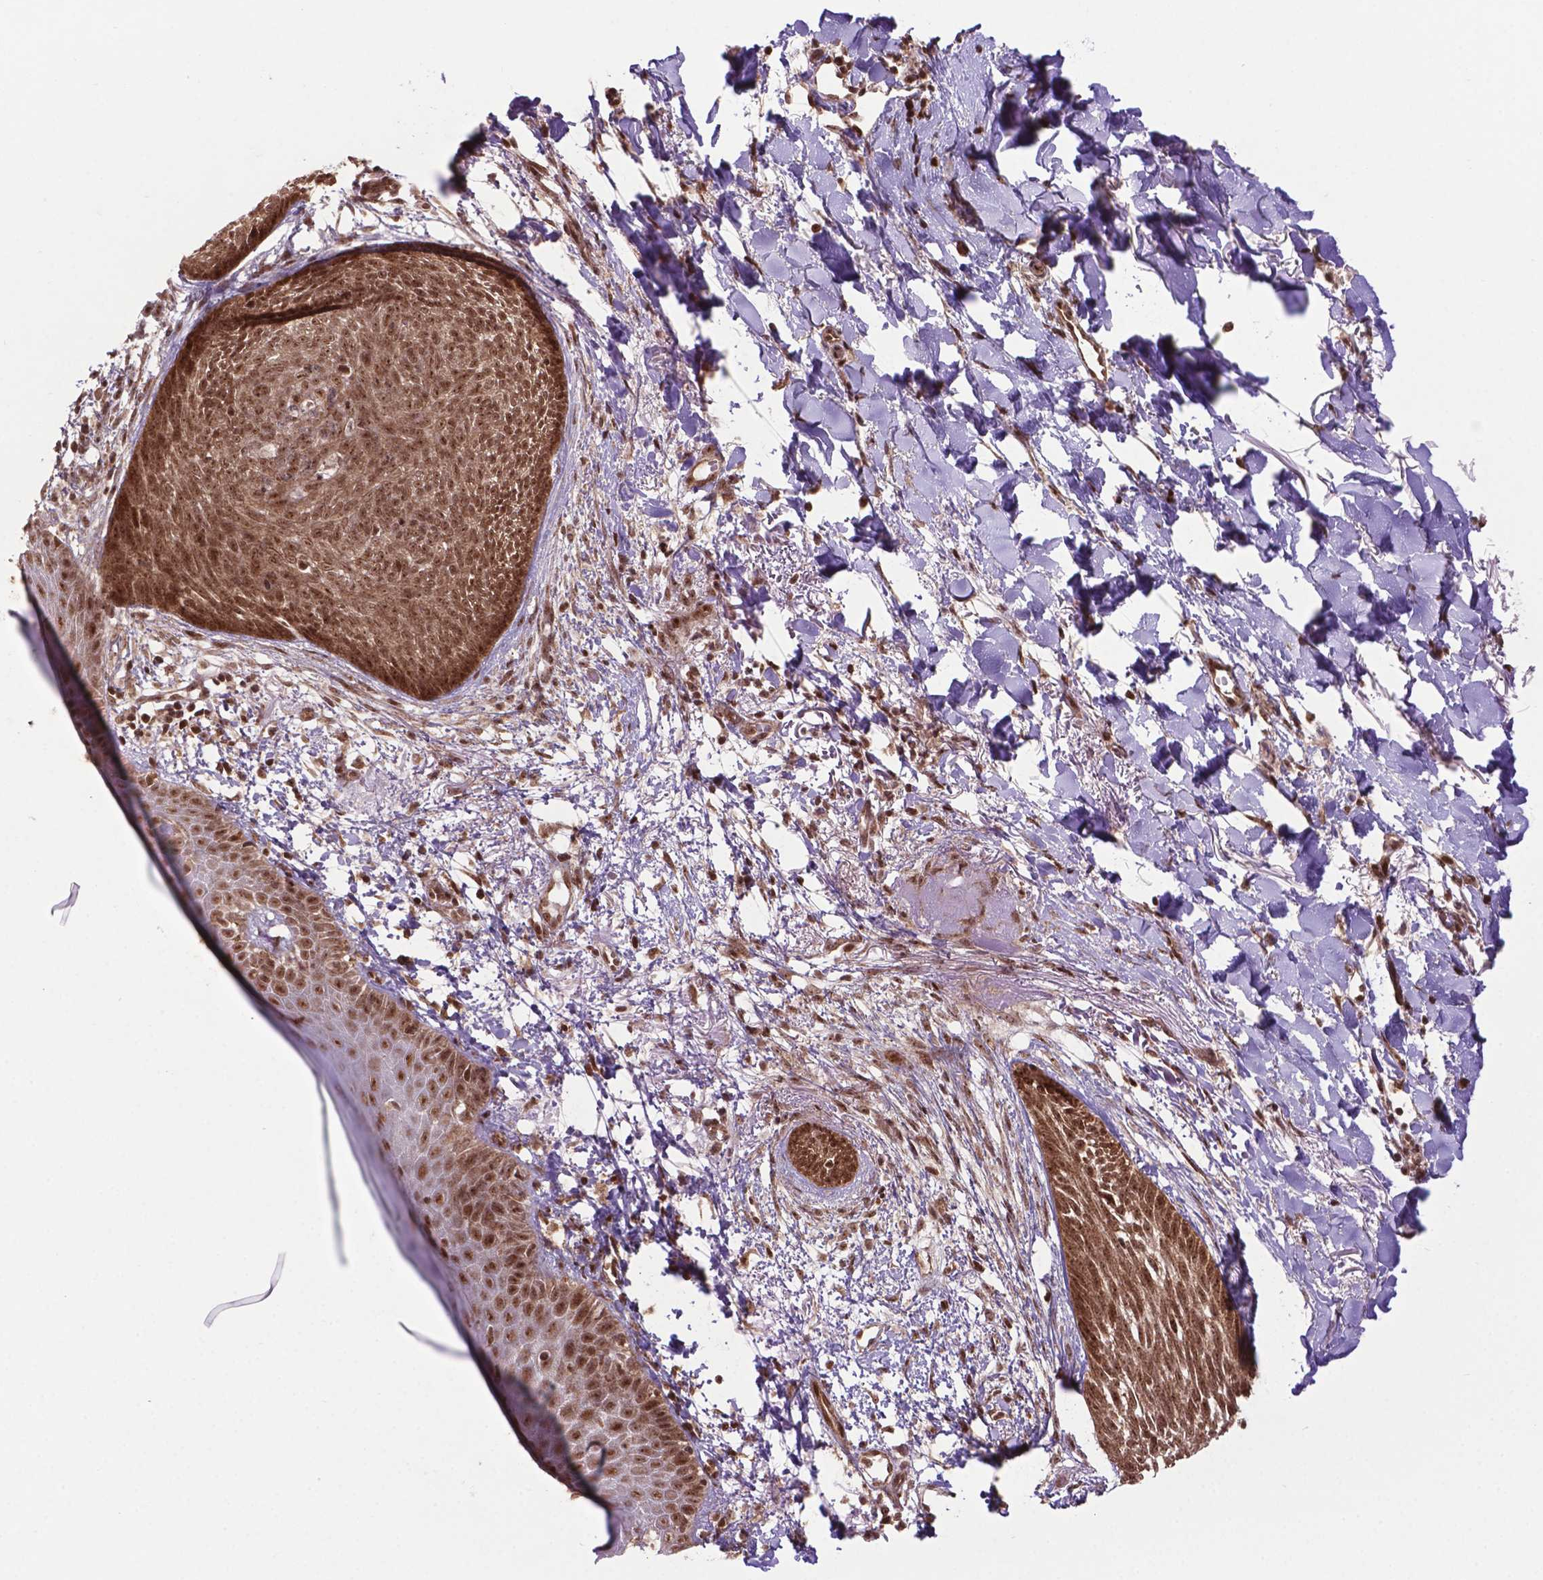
{"staining": {"intensity": "moderate", "quantity": ">75%", "location": "nuclear"}, "tissue": "skin cancer", "cell_type": "Tumor cells", "image_type": "cancer", "snomed": [{"axis": "morphology", "description": "Normal tissue, NOS"}, {"axis": "morphology", "description": "Basal cell carcinoma"}, {"axis": "topography", "description": "Skin"}], "caption": "Skin cancer (basal cell carcinoma) stained with DAB (3,3'-diaminobenzidine) immunohistochemistry shows medium levels of moderate nuclear positivity in approximately >75% of tumor cells. (DAB (3,3'-diaminobenzidine) IHC, brown staining for protein, blue staining for nuclei).", "gene": "CSNK2A1", "patient": {"sex": "male", "age": 84}}